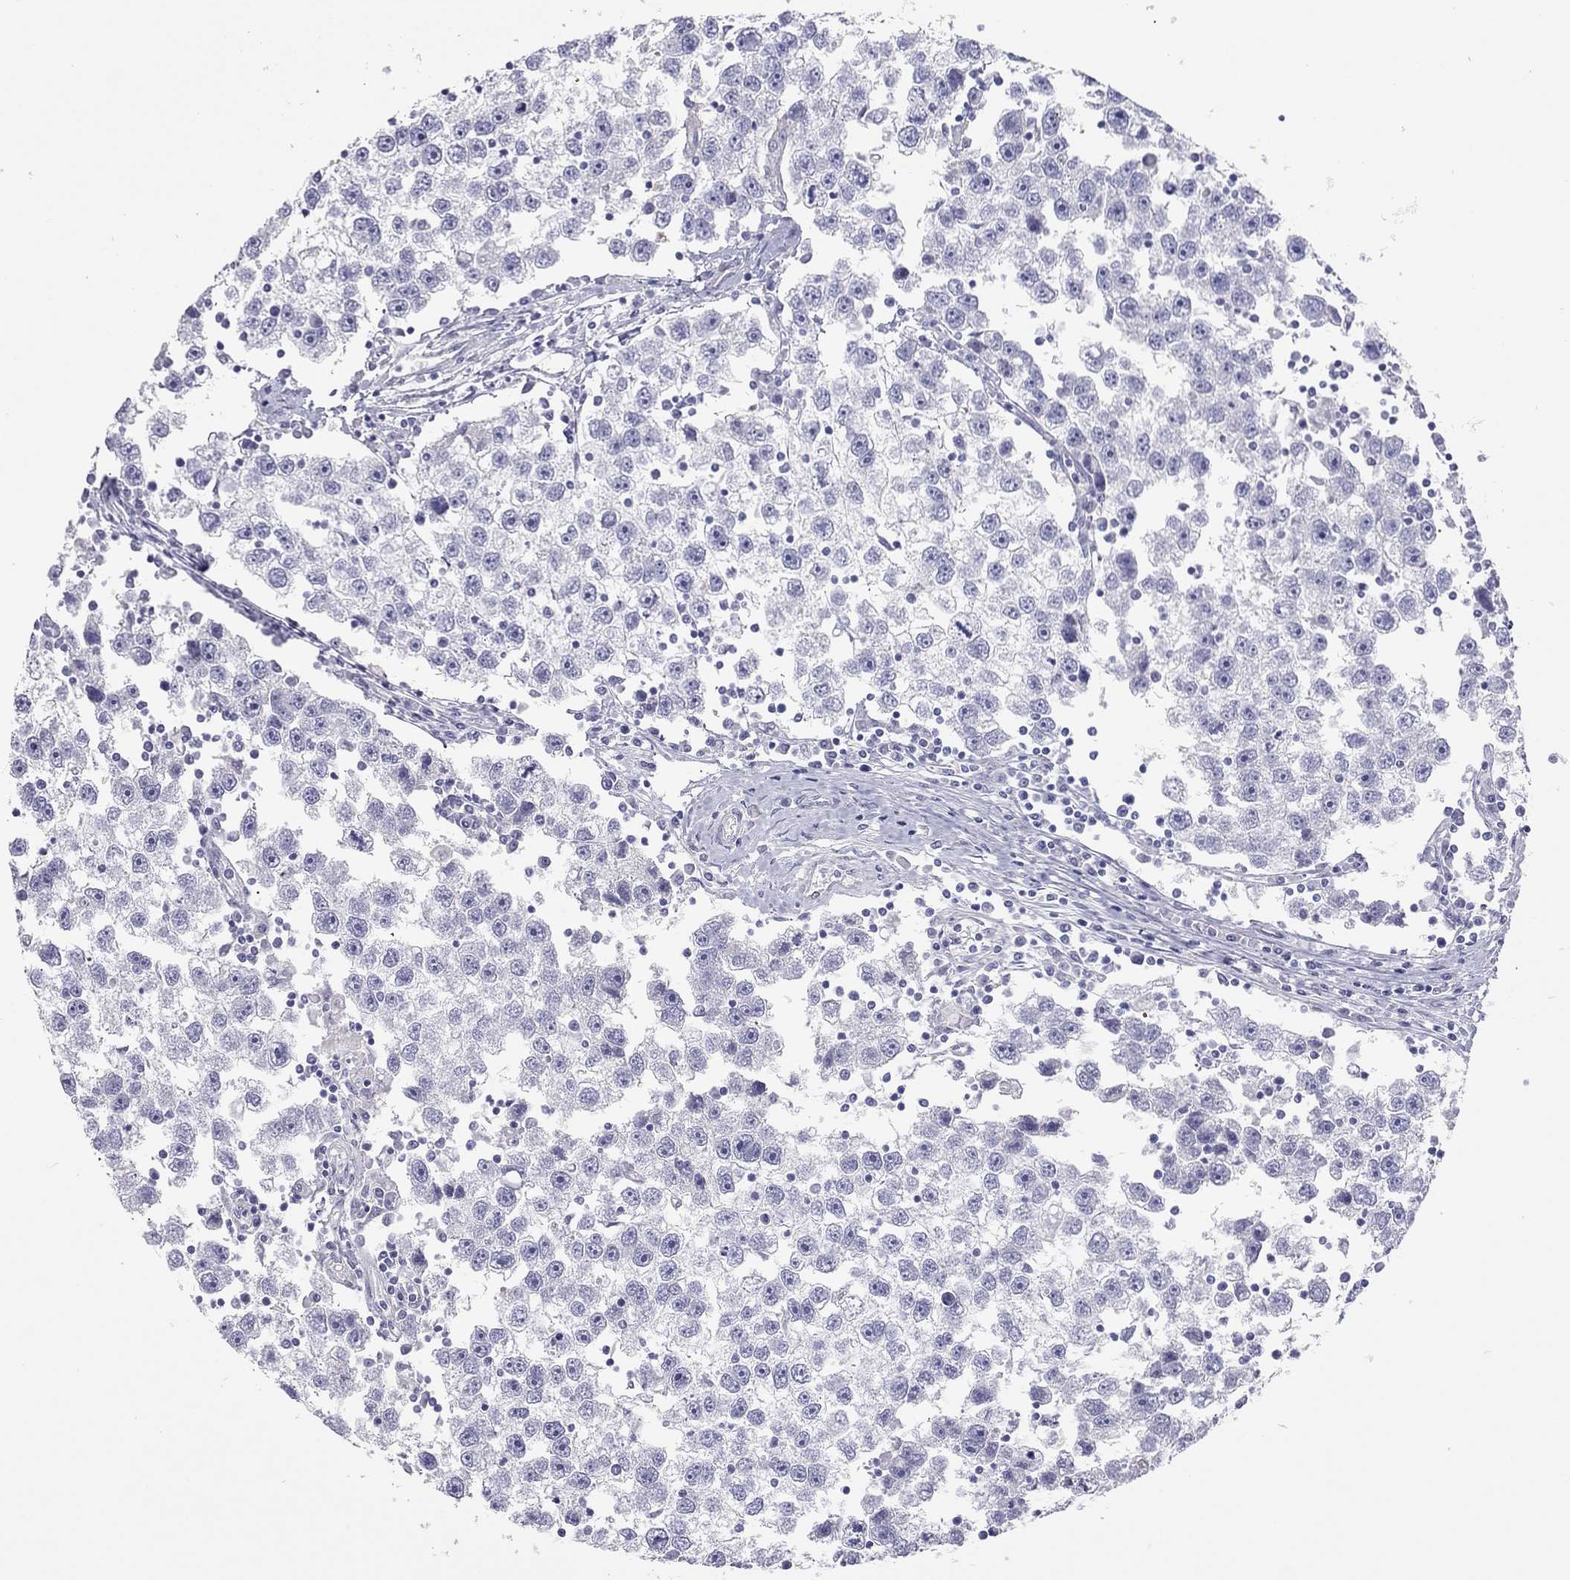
{"staining": {"intensity": "negative", "quantity": "none", "location": "none"}, "tissue": "testis cancer", "cell_type": "Tumor cells", "image_type": "cancer", "snomed": [{"axis": "morphology", "description": "Seminoma, NOS"}, {"axis": "topography", "description": "Testis"}], "caption": "Seminoma (testis) stained for a protein using immunohistochemistry (IHC) demonstrates no staining tumor cells.", "gene": "SCARB1", "patient": {"sex": "male", "age": 30}}